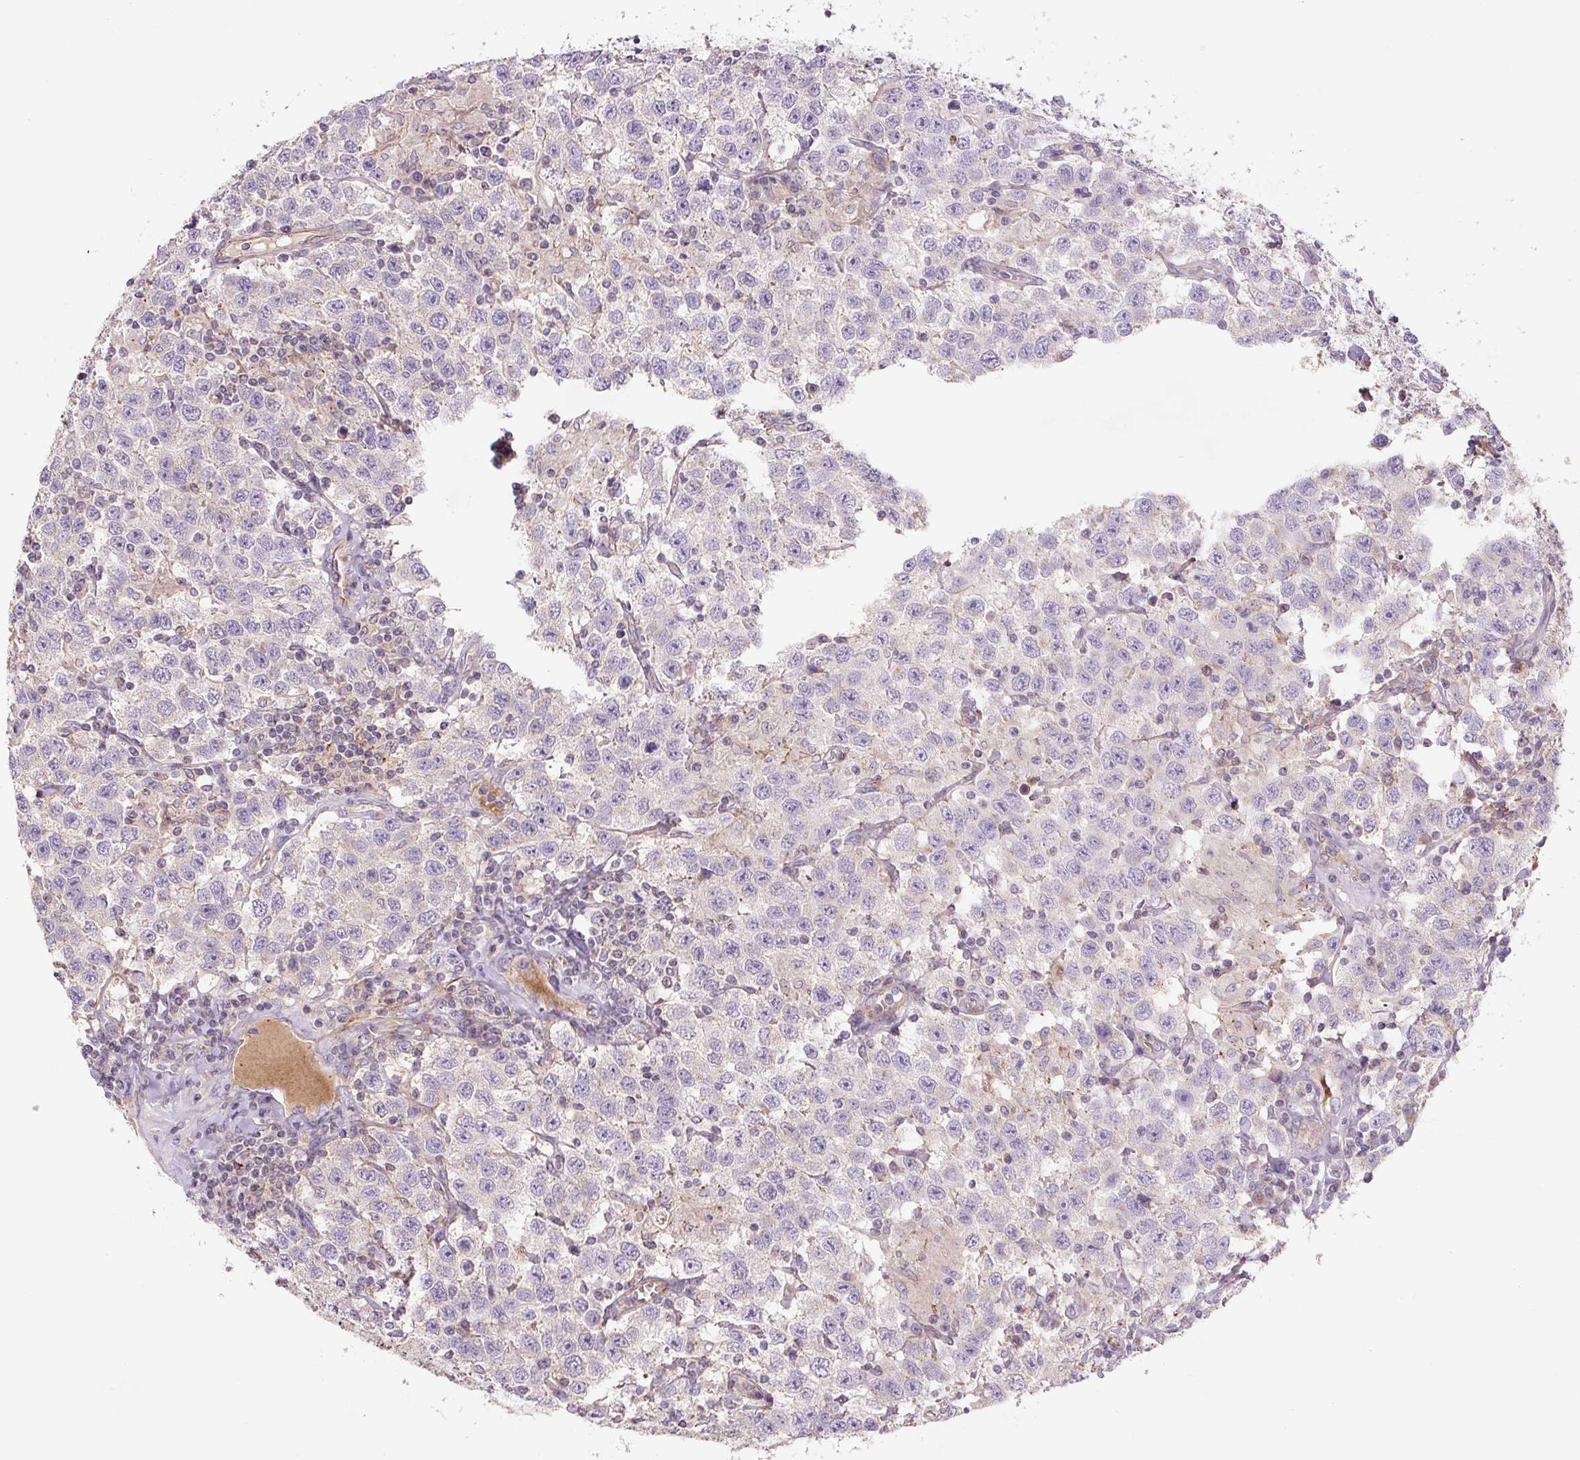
{"staining": {"intensity": "negative", "quantity": "none", "location": "none"}, "tissue": "testis cancer", "cell_type": "Tumor cells", "image_type": "cancer", "snomed": [{"axis": "morphology", "description": "Seminoma, NOS"}, {"axis": "topography", "description": "Testis"}], "caption": "Tumor cells are negative for brown protein staining in seminoma (testis).", "gene": "CCNI2", "patient": {"sex": "male", "age": 41}}